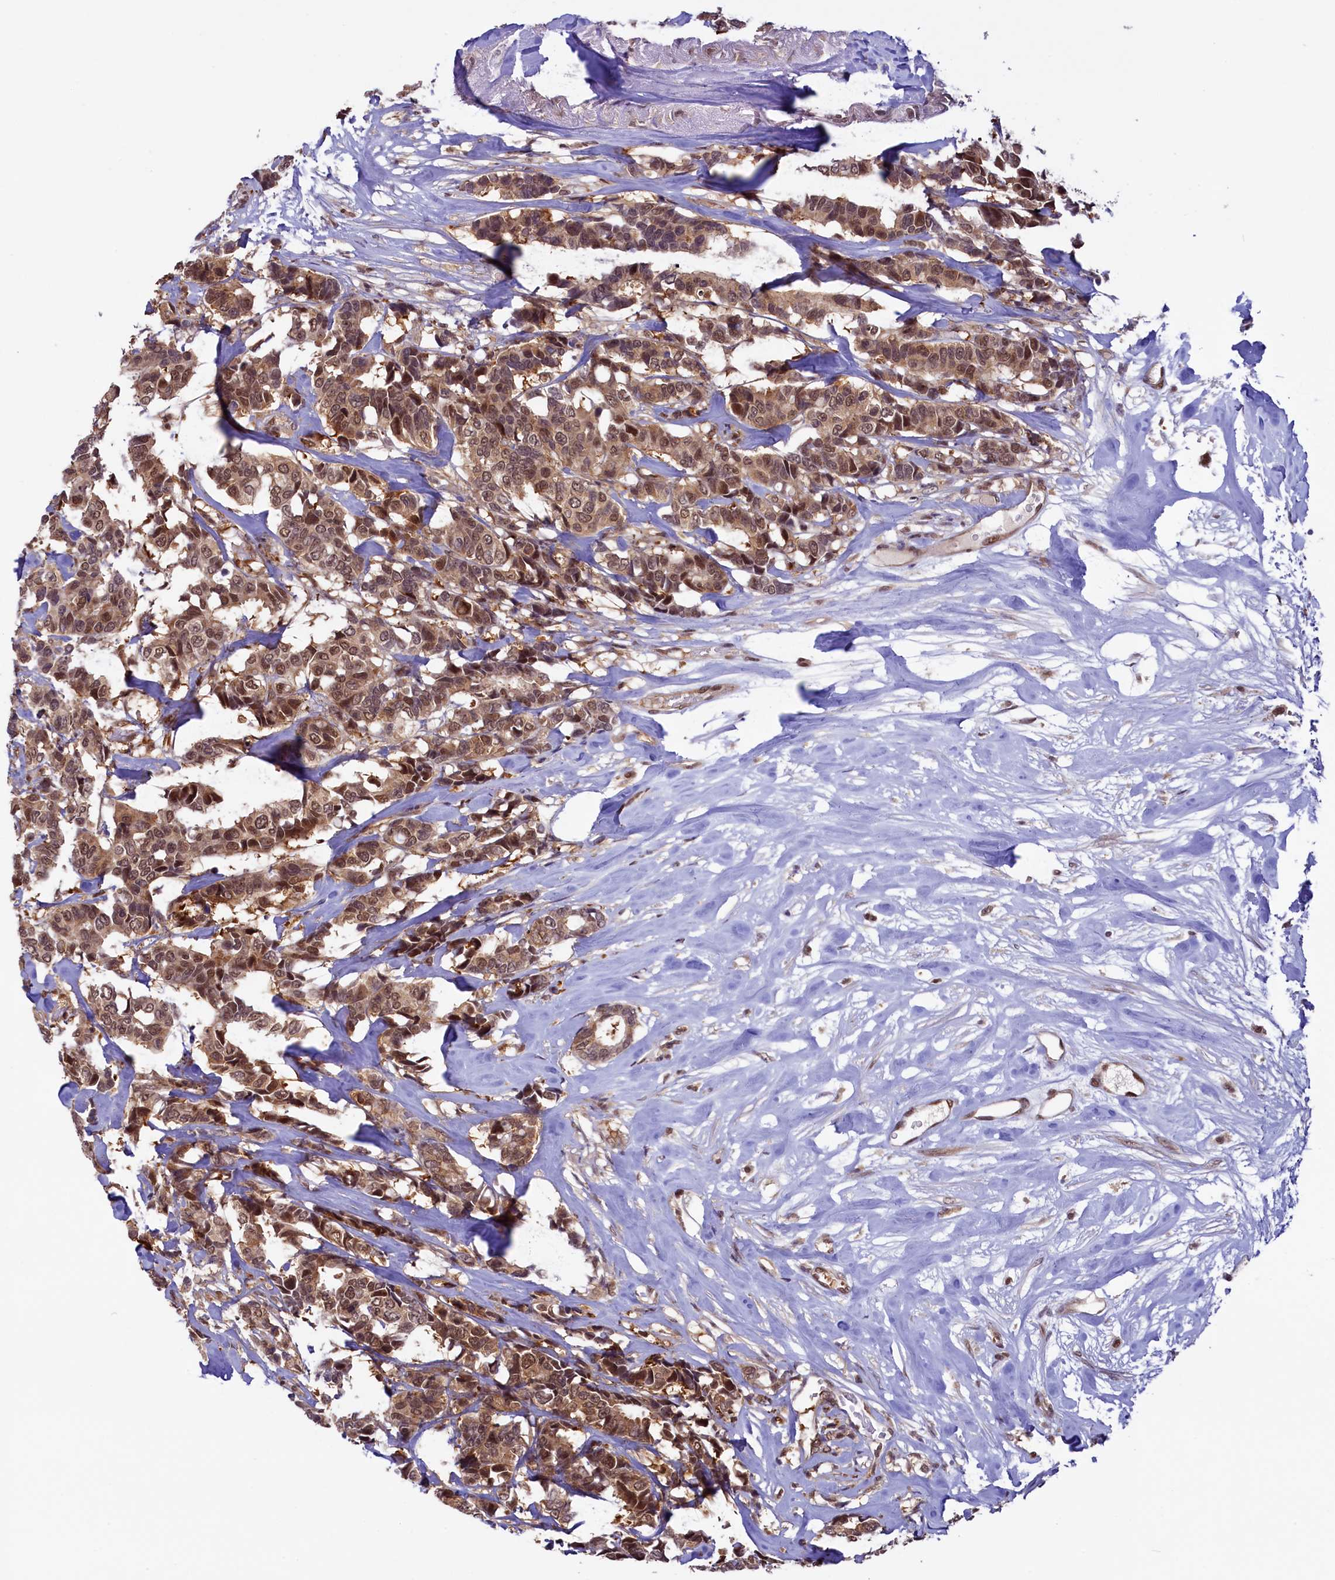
{"staining": {"intensity": "moderate", "quantity": ">75%", "location": "cytoplasmic/membranous,nuclear"}, "tissue": "breast cancer", "cell_type": "Tumor cells", "image_type": "cancer", "snomed": [{"axis": "morphology", "description": "Duct carcinoma"}, {"axis": "topography", "description": "Breast"}], "caption": "Moderate cytoplasmic/membranous and nuclear protein positivity is seen in approximately >75% of tumor cells in breast cancer (infiltrating ductal carcinoma).", "gene": "SLC7A6OS", "patient": {"sex": "female", "age": 87}}